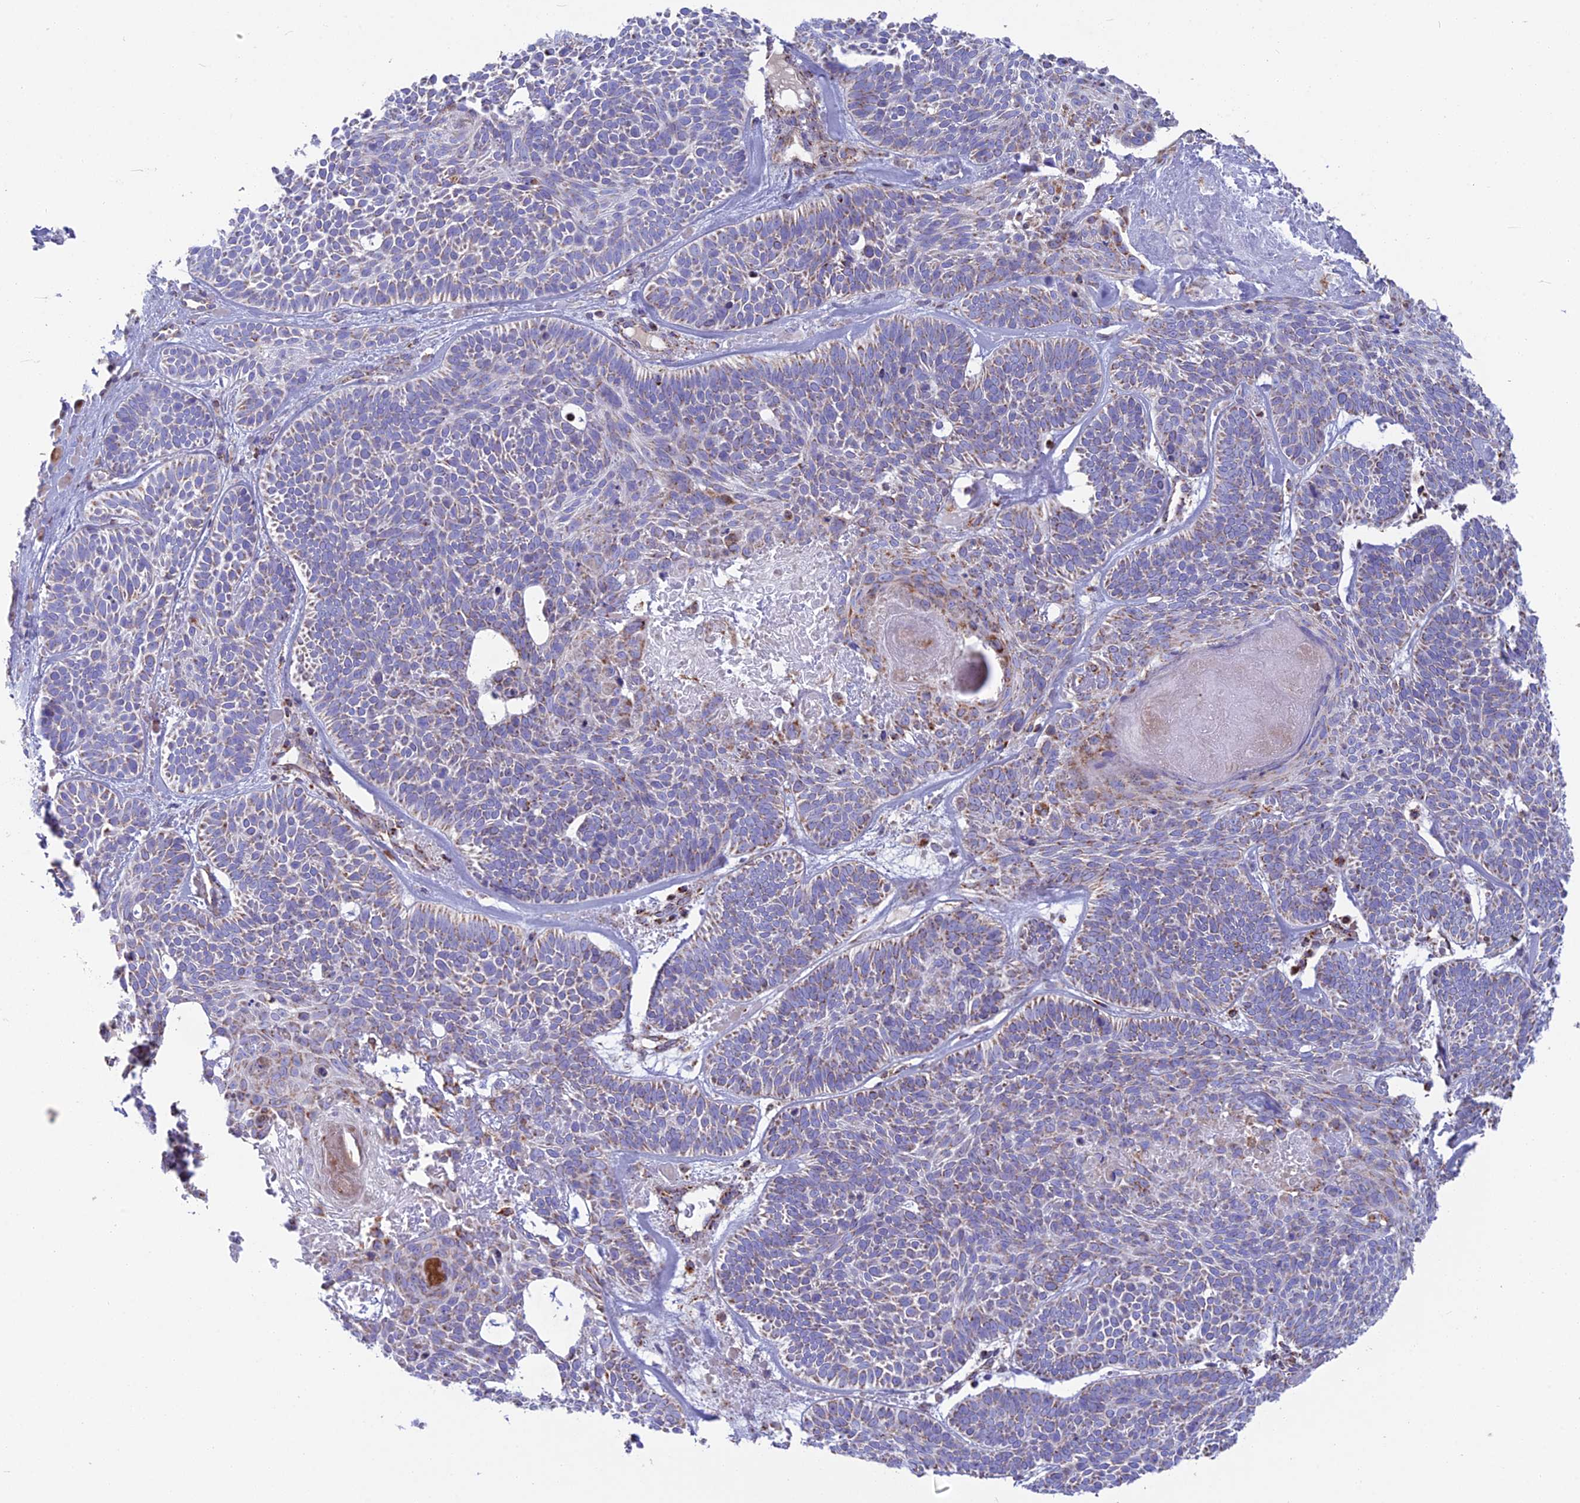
{"staining": {"intensity": "weak", "quantity": "<25%", "location": "cytoplasmic/membranous"}, "tissue": "skin cancer", "cell_type": "Tumor cells", "image_type": "cancer", "snomed": [{"axis": "morphology", "description": "Basal cell carcinoma"}, {"axis": "topography", "description": "Skin"}], "caption": "A high-resolution photomicrograph shows immunohistochemistry (IHC) staining of basal cell carcinoma (skin), which shows no significant positivity in tumor cells.", "gene": "CS", "patient": {"sex": "male", "age": 85}}